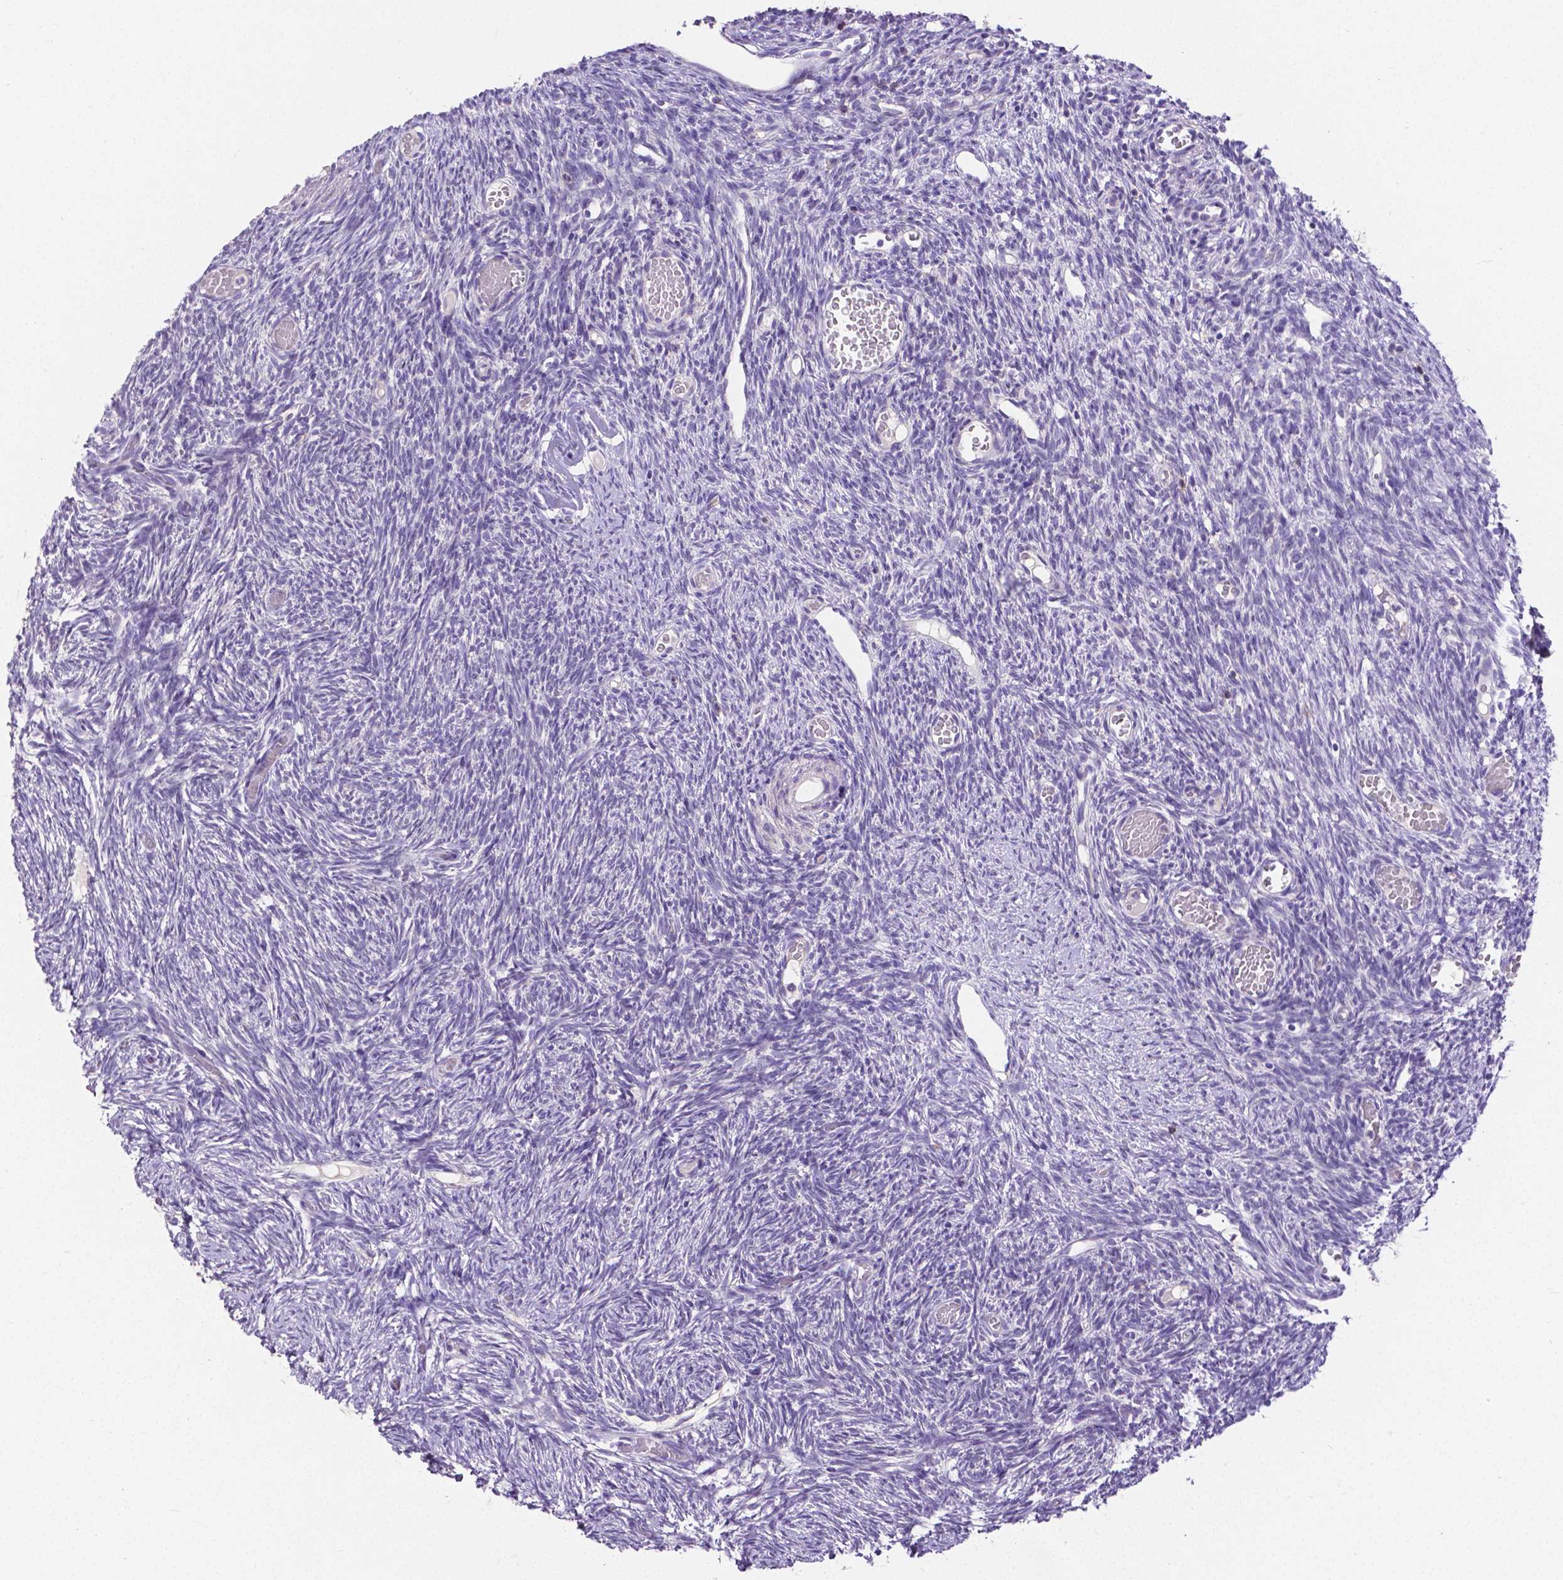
{"staining": {"intensity": "negative", "quantity": "none", "location": "none"}, "tissue": "ovary", "cell_type": "Ovarian stroma cells", "image_type": "normal", "snomed": [{"axis": "morphology", "description": "Normal tissue, NOS"}, {"axis": "topography", "description": "Ovary"}], "caption": "This is an immunohistochemistry (IHC) histopathology image of unremarkable human ovary. There is no staining in ovarian stroma cells.", "gene": "CD4", "patient": {"sex": "female", "age": 39}}